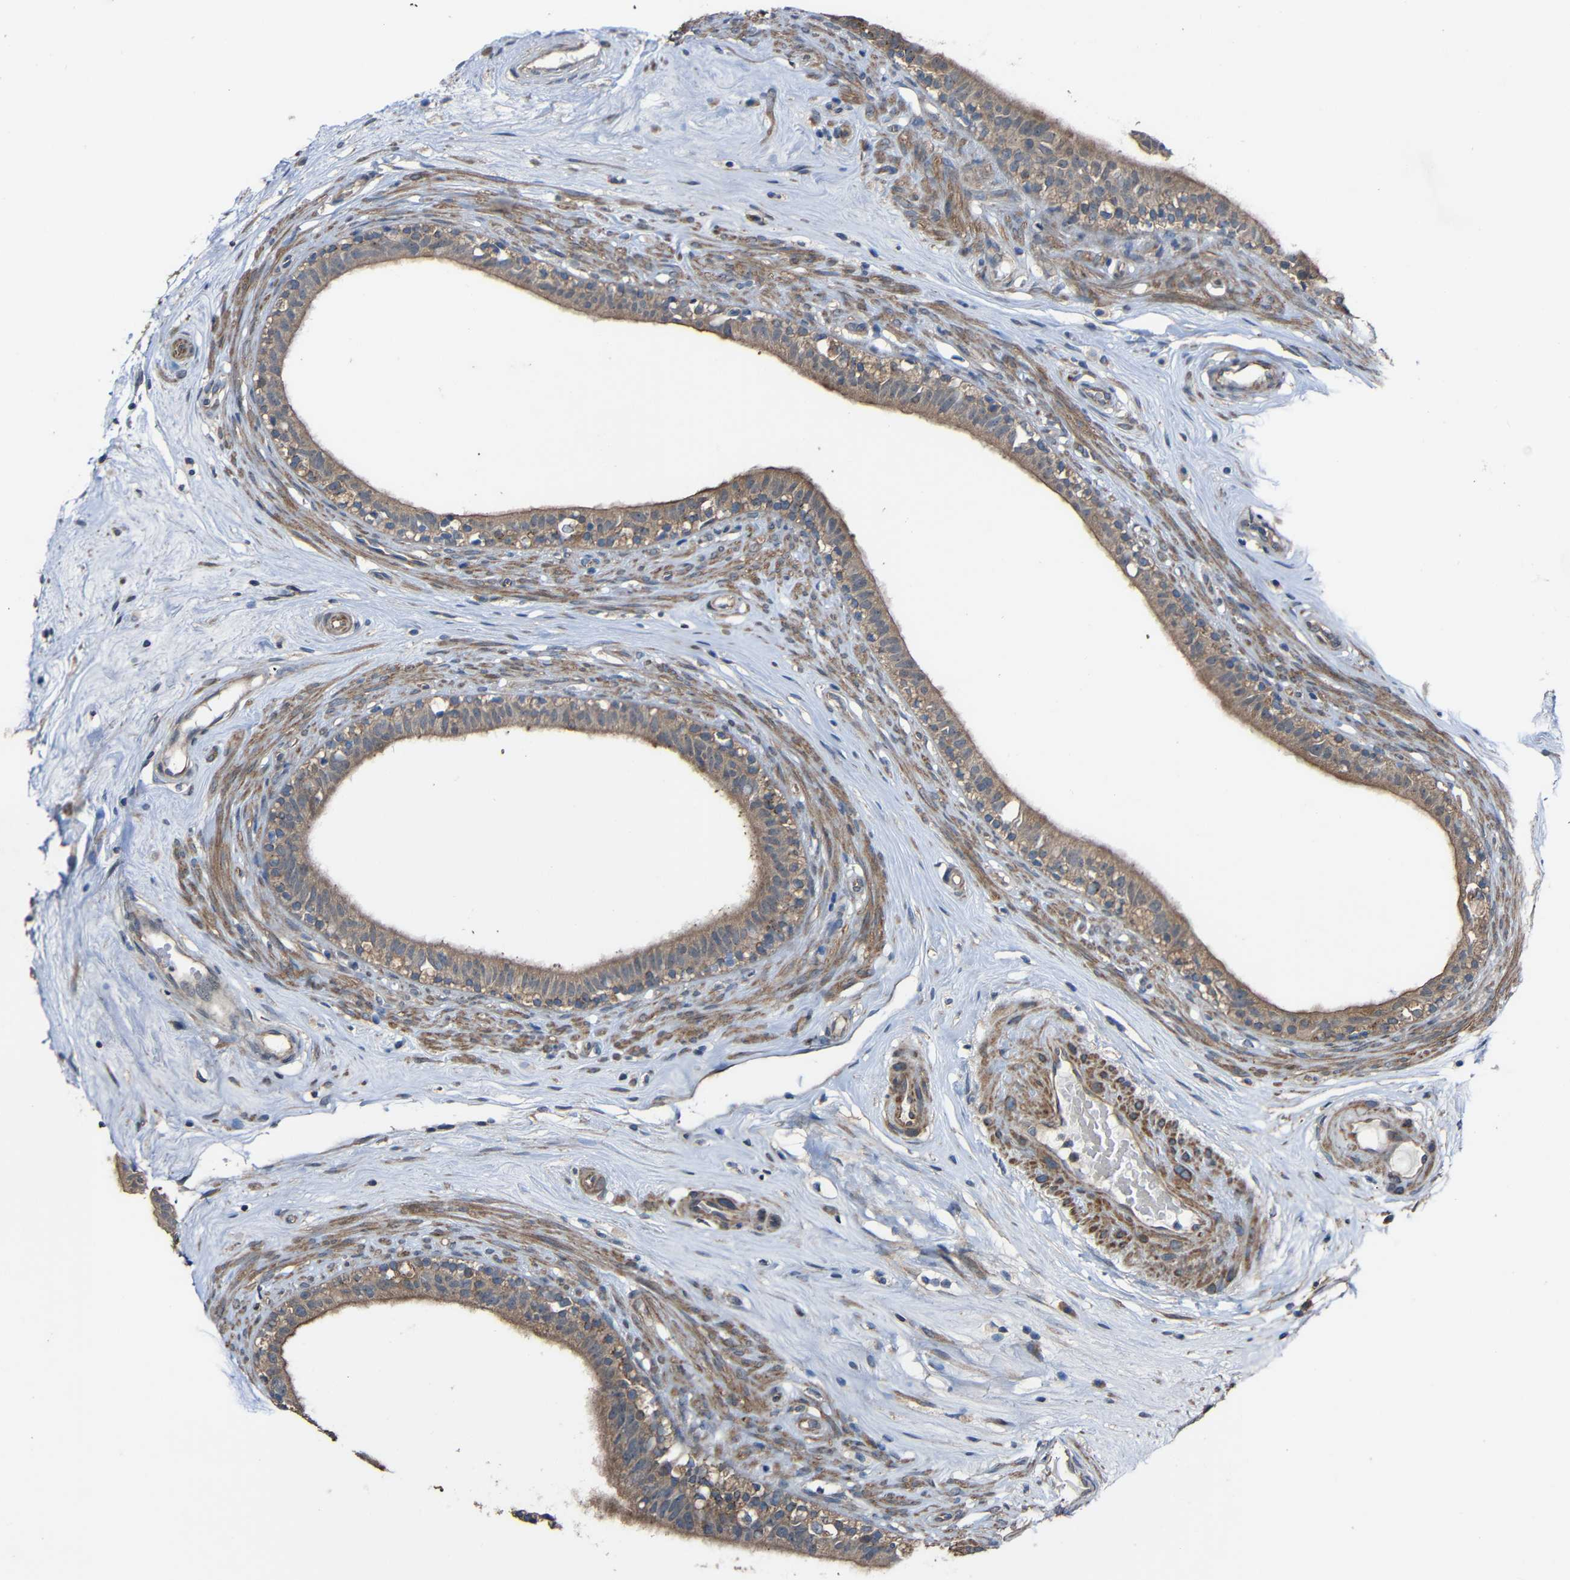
{"staining": {"intensity": "moderate", "quantity": ">75%", "location": "cytoplasmic/membranous"}, "tissue": "epididymis", "cell_type": "Glandular cells", "image_type": "normal", "snomed": [{"axis": "morphology", "description": "Normal tissue, NOS"}, {"axis": "morphology", "description": "Inflammation, NOS"}, {"axis": "topography", "description": "Epididymis"}], "caption": "Immunohistochemistry (IHC) histopathology image of benign epididymis: epididymis stained using immunohistochemistry (IHC) demonstrates medium levels of moderate protein expression localized specifically in the cytoplasmic/membranous of glandular cells, appearing as a cytoplasmic/membranous brown color.", "gene": "CHST9", "patient": {"sex": "male", "age": 84}}